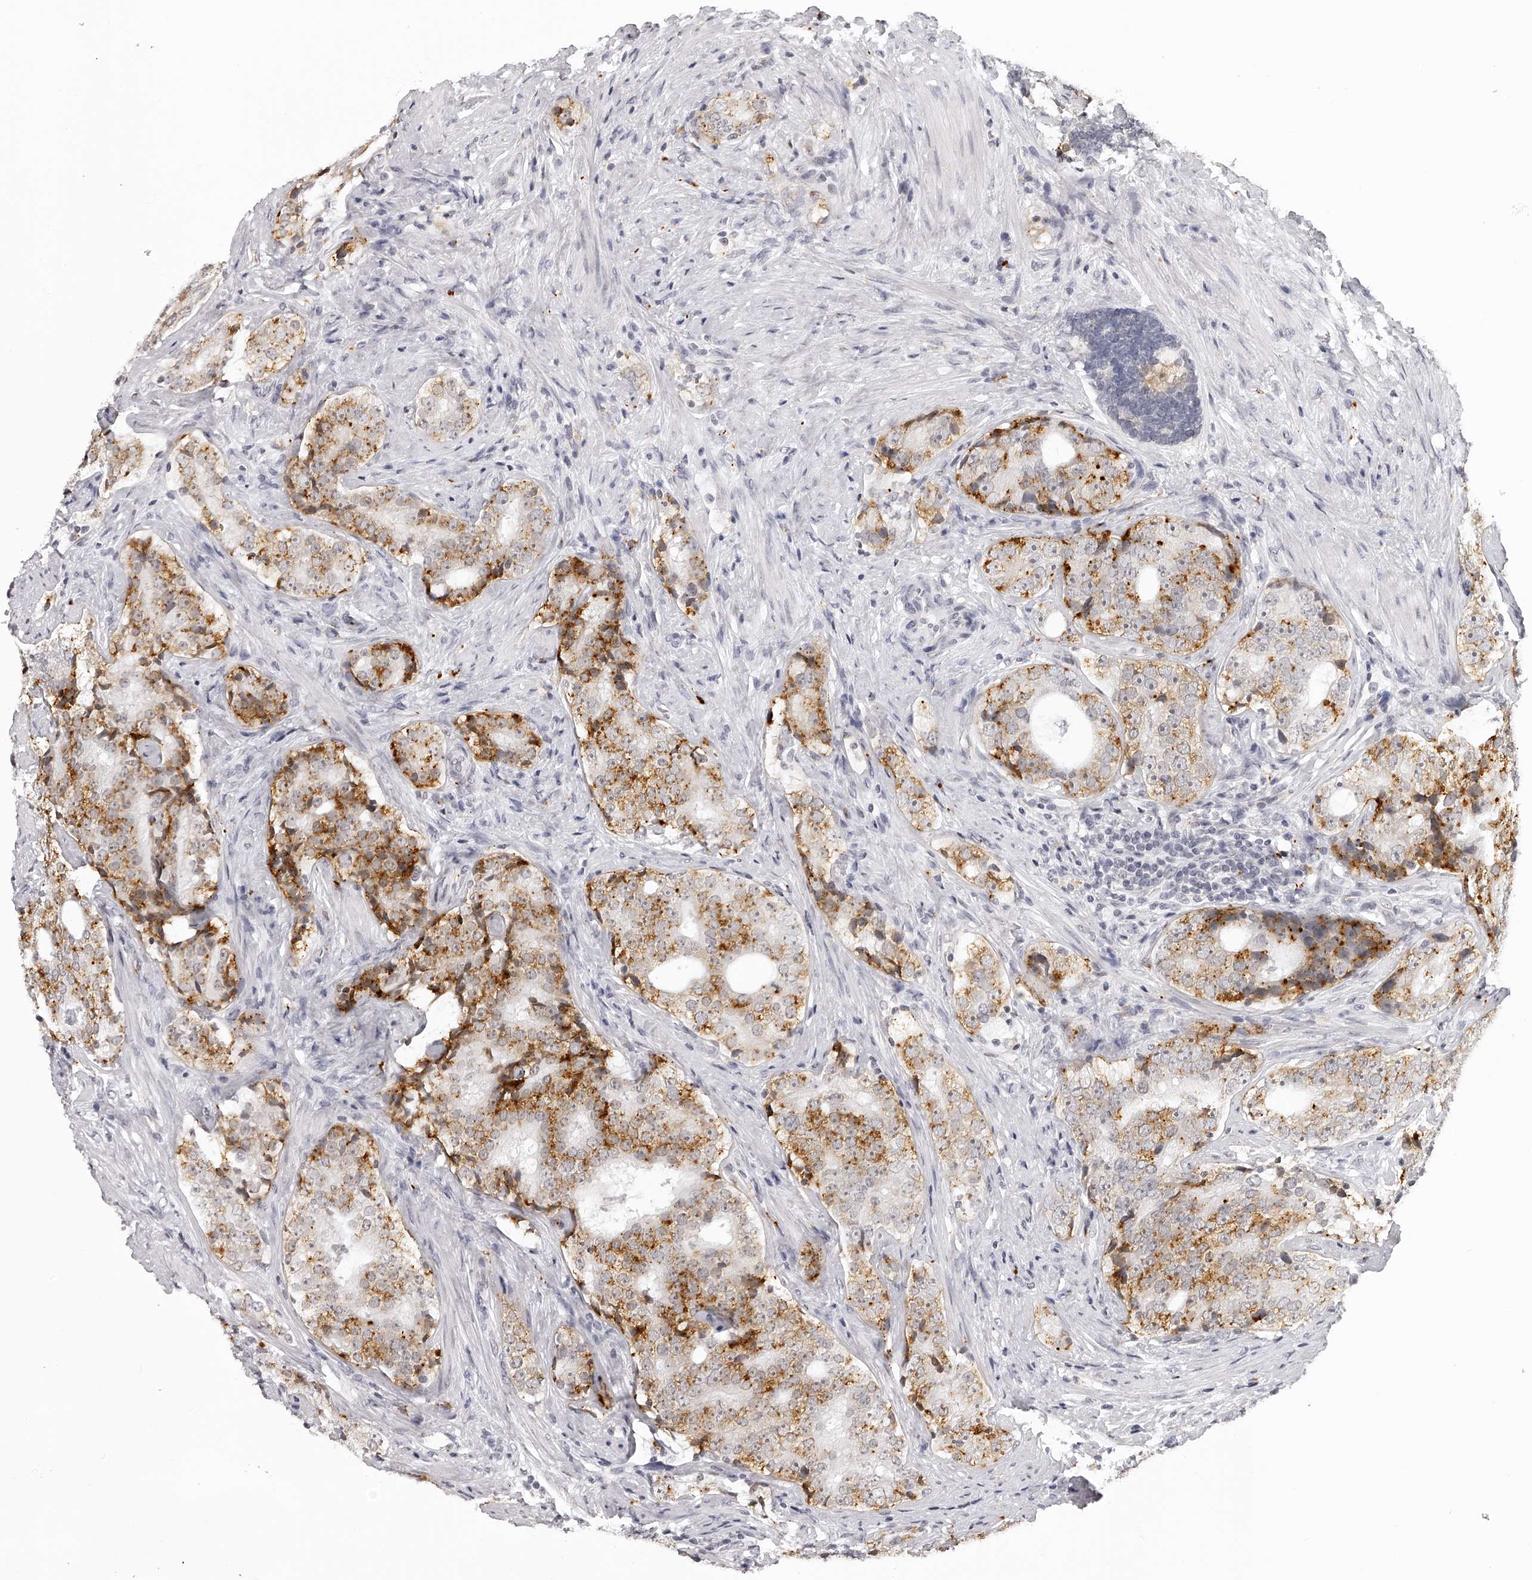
{"staining": {"intensity": "moderate", "quantity": ">75%", "location": "cytoplasmic/membranous"}, "tissue": "prostate cancer", "cell_type": "Tumor cells", "image_type": "cancer", "snomed": [{"axis": "morphology", "description": "Adenocarcinoma, High grade"}, {"axis": "topography", "description": "Prostate"}], "caption": "The image exhibits staining of high-grade adenocarcinoma (prostate), revealing moderate cytoplasmic/membranous protein expression (brown color) within tumor cells.", "gene": "RNF220", "patient": {"sex": "male", "age": 56}}